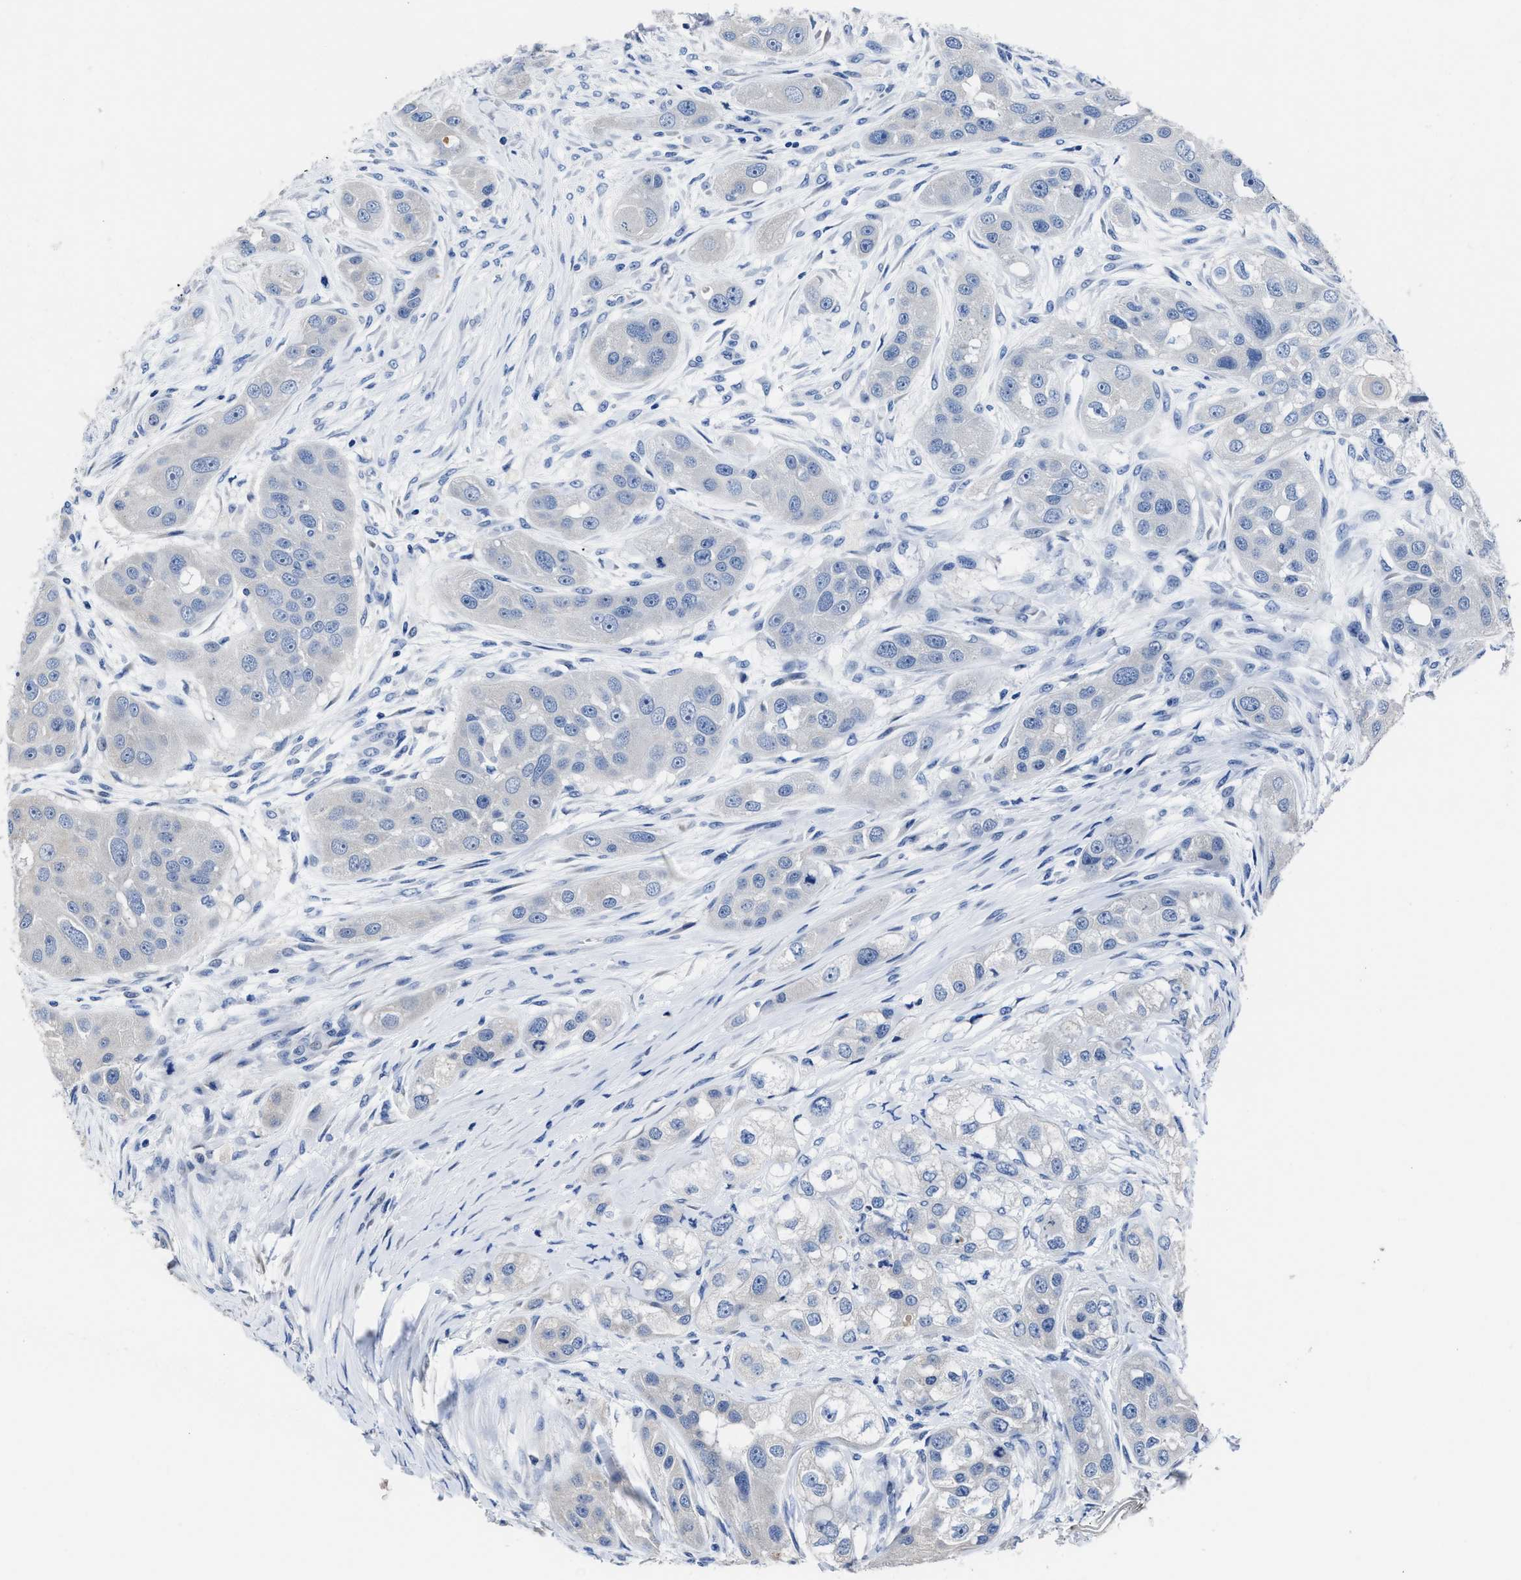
{"staining": {"intensity": "negative", "quantity": "none", "location": "none"}, "tissue": "head and neck cancer", "cell_type": "Tumor cells", "image_type": "cancer", "snomed": [{"axis": "morphology", "description": "Normal tissue, NOS"}, {"axis": "morphology", "description": "Squamous cell carcinoma, NOS"}, {"axis": "topography", "description": "Skeletal muscle"}, {"axis": "topography", "description": "Head-Neck"}], "caption": "Tumor cells are negative for brown protein staining in head and neck squamous cell carcinoma.", "gene": "HOOK1", "patient": {"sex": "male", "age": 51}}